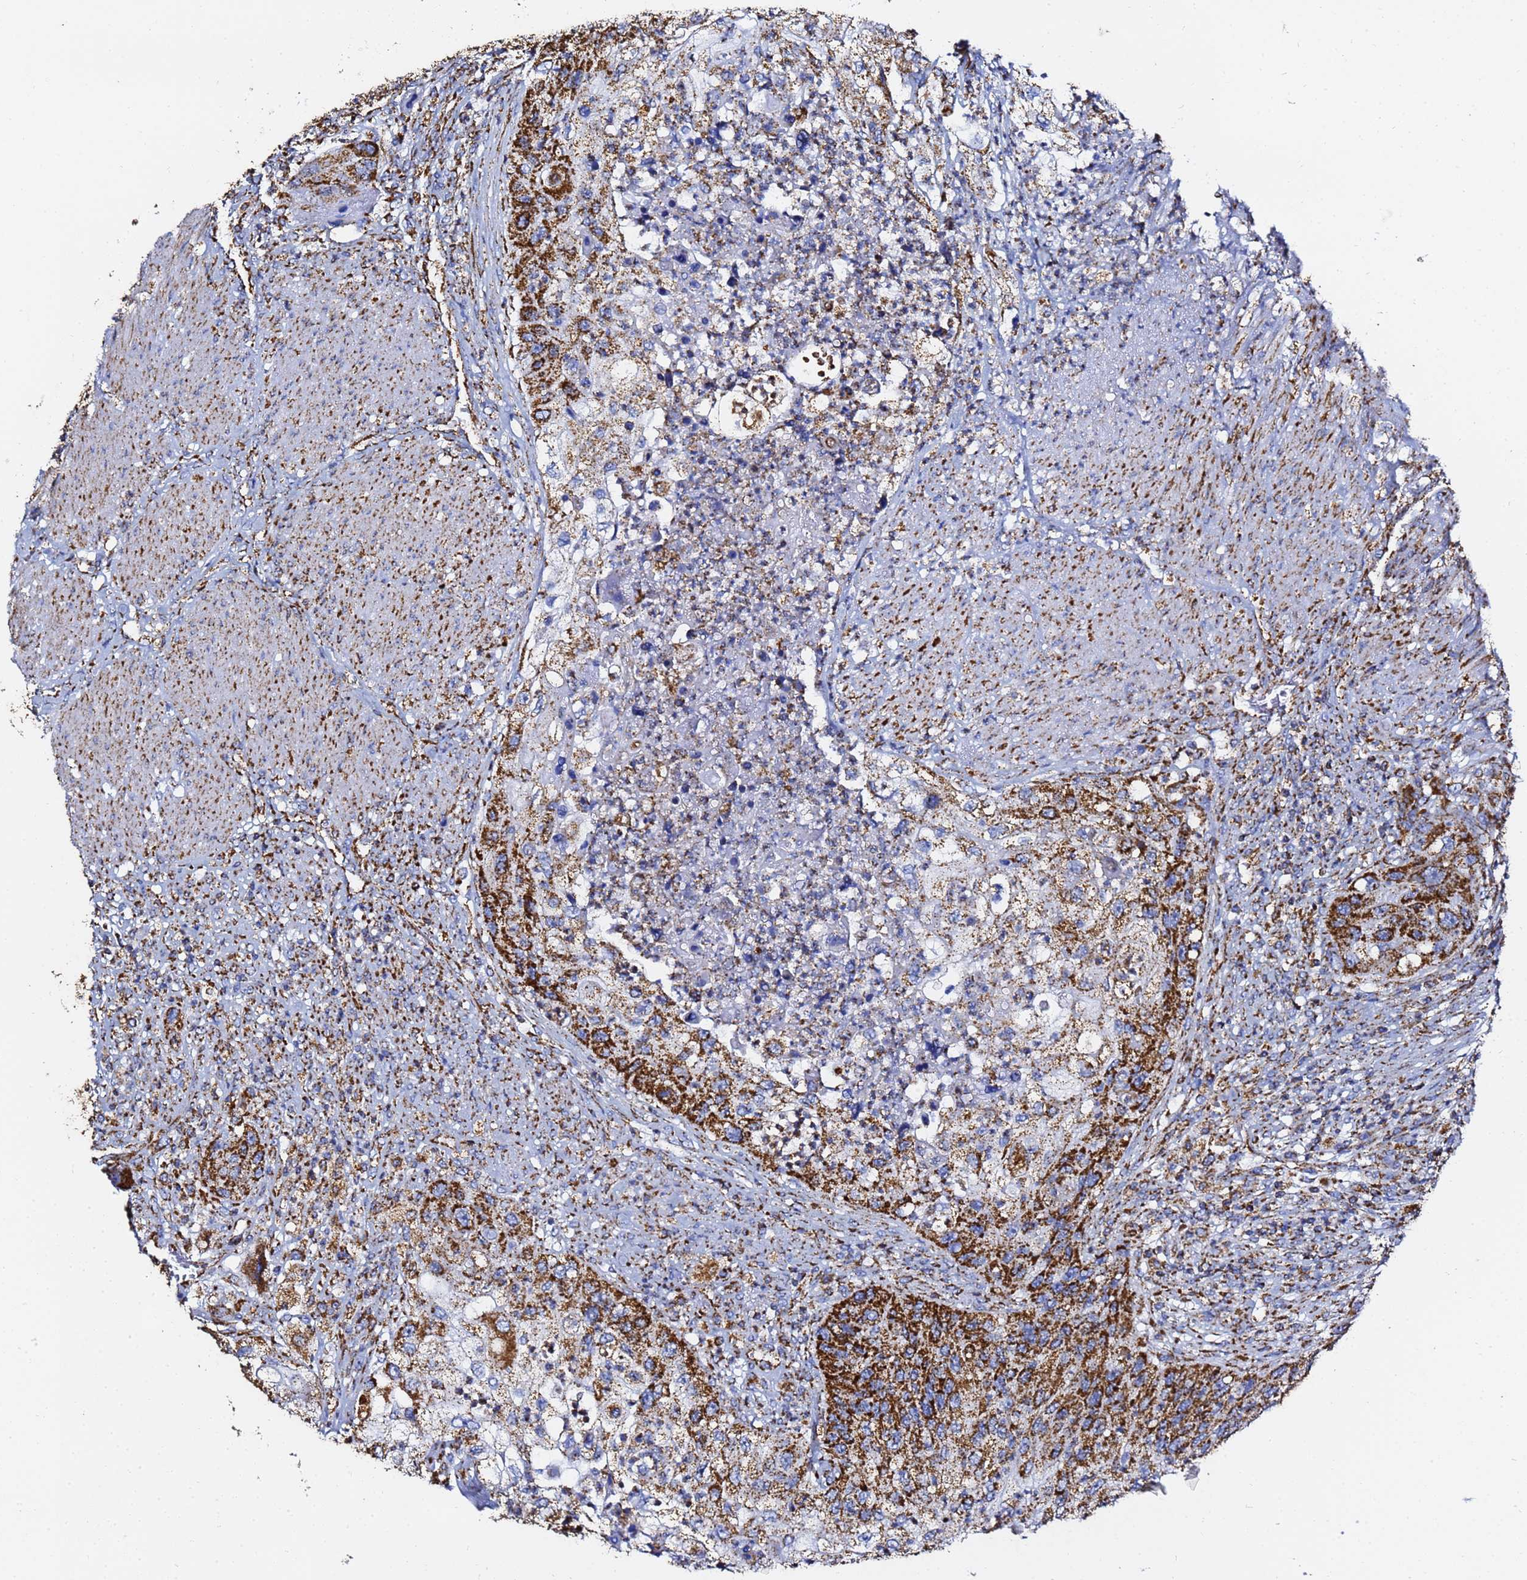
{"staining": {"intensity": "strong", "quantity": ">75%", "location": "cytoplasmic/membranous"}, "tissue": "urothelial cancer", "cell_type": "Tumor cells", "image_type": "cancer", "snomed": [{"axis": "morphology", "description": "Urothelial carcinoma, High grade"}, {"axis": "topography", "description": "Urinary bladder"}], "caption": "Immunohistochemistry staining of urothelial cancer, which exhibits high levels of strong cytoplasmic/membranous staining in approximately >75% of tumor cells indicating strong cytoplasmic/membranous protein positivity. The staining was performed using DAB (brown) for protein detection and nuclei were counterstained in hematoxylin (blue).", "gene": "PHB2", "patient": {"sex": "female", "age": 60}}